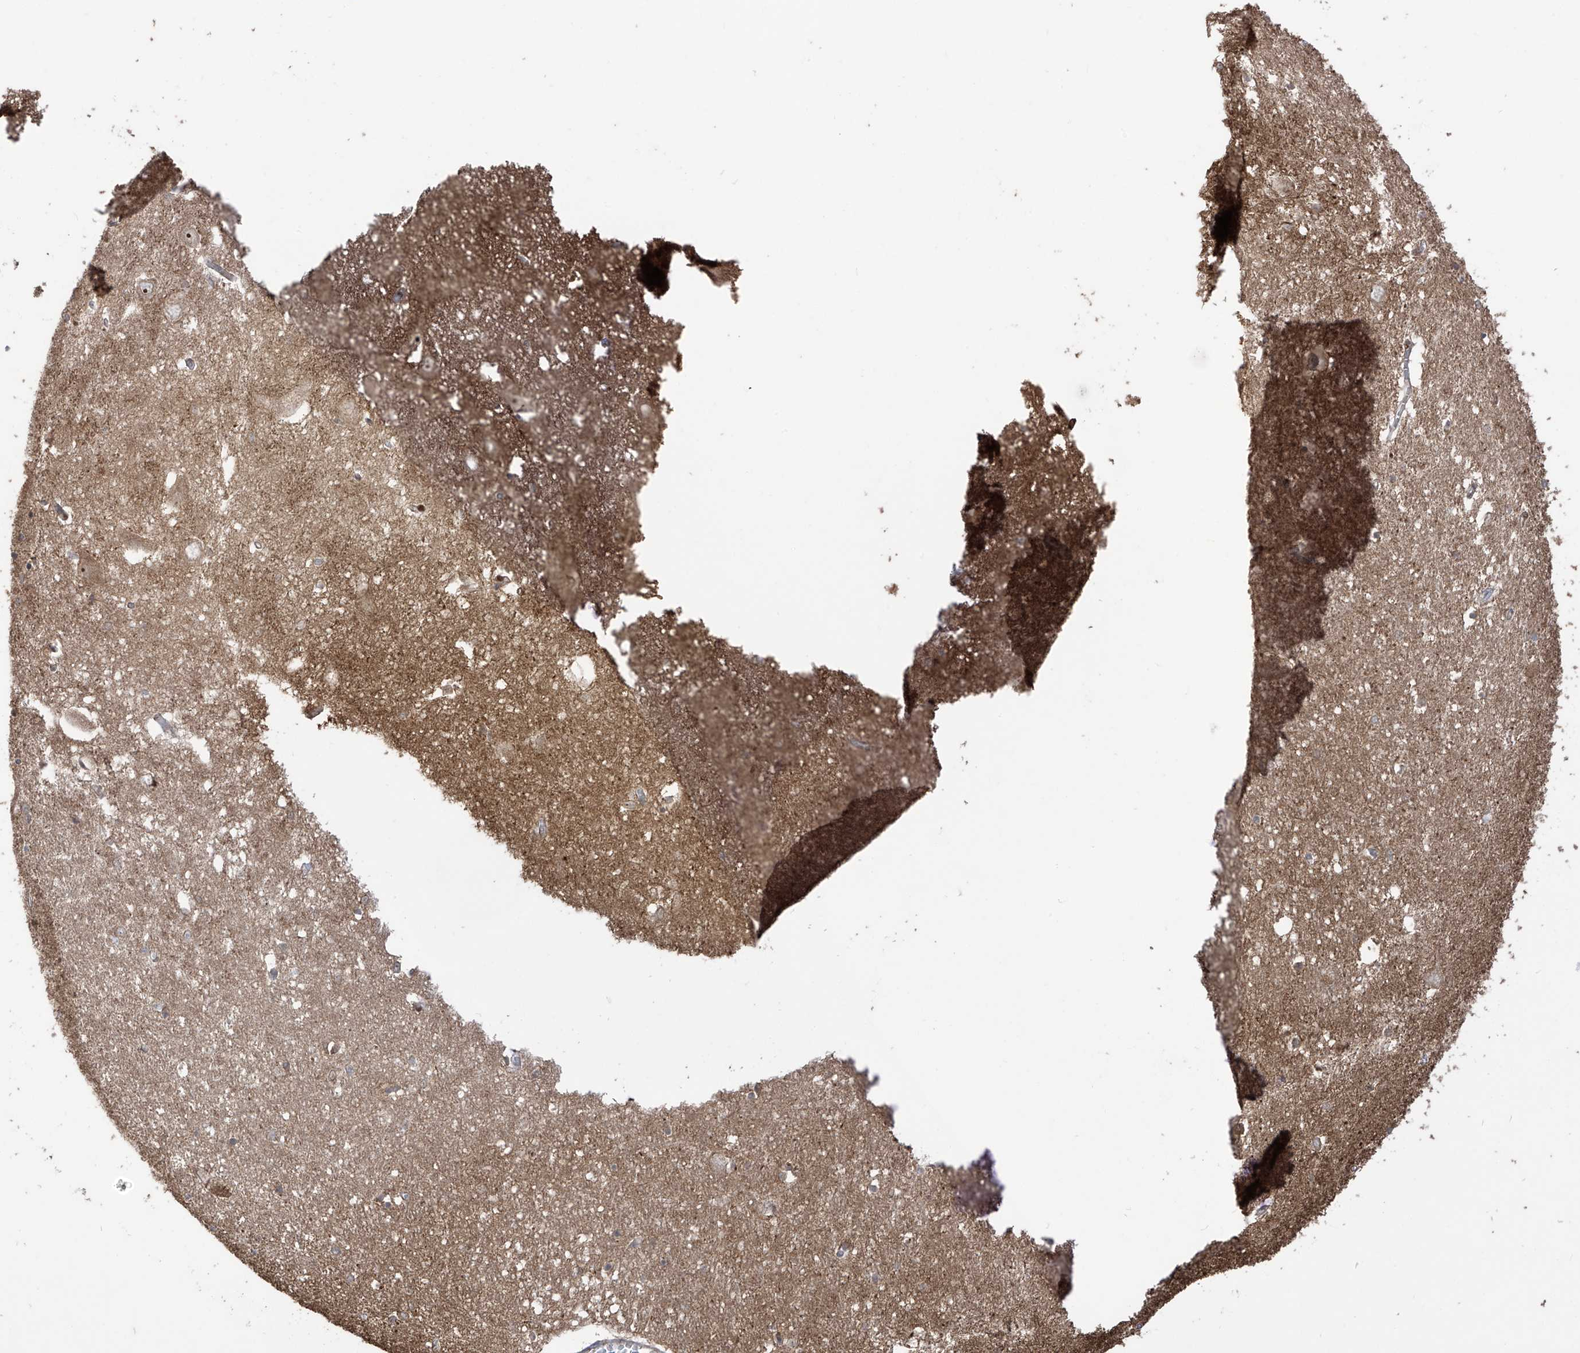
{"staining": {"intensity": "weak", "quantity": "25%-75%", "location": "cytoplasmic/membranous"}, "tissue": "hippocampus", "cell_type": "Glial cells", "image_type": "normal", "snomed": [{"axis": "morphology", "description": "Normal tissue, NOS"}, {"axis": "topography", "description": "Hippocampus"}], "caption": "Glial cells exhibit weak cytoplasmic/membranous staining in approximately 25%-75% of cells in unremarkable hippocampus. (DAB IHC with brightfield microscopy, high magnification).", "gene": "LRRC74A", "patient": {"sex": "female", "age": 64}}